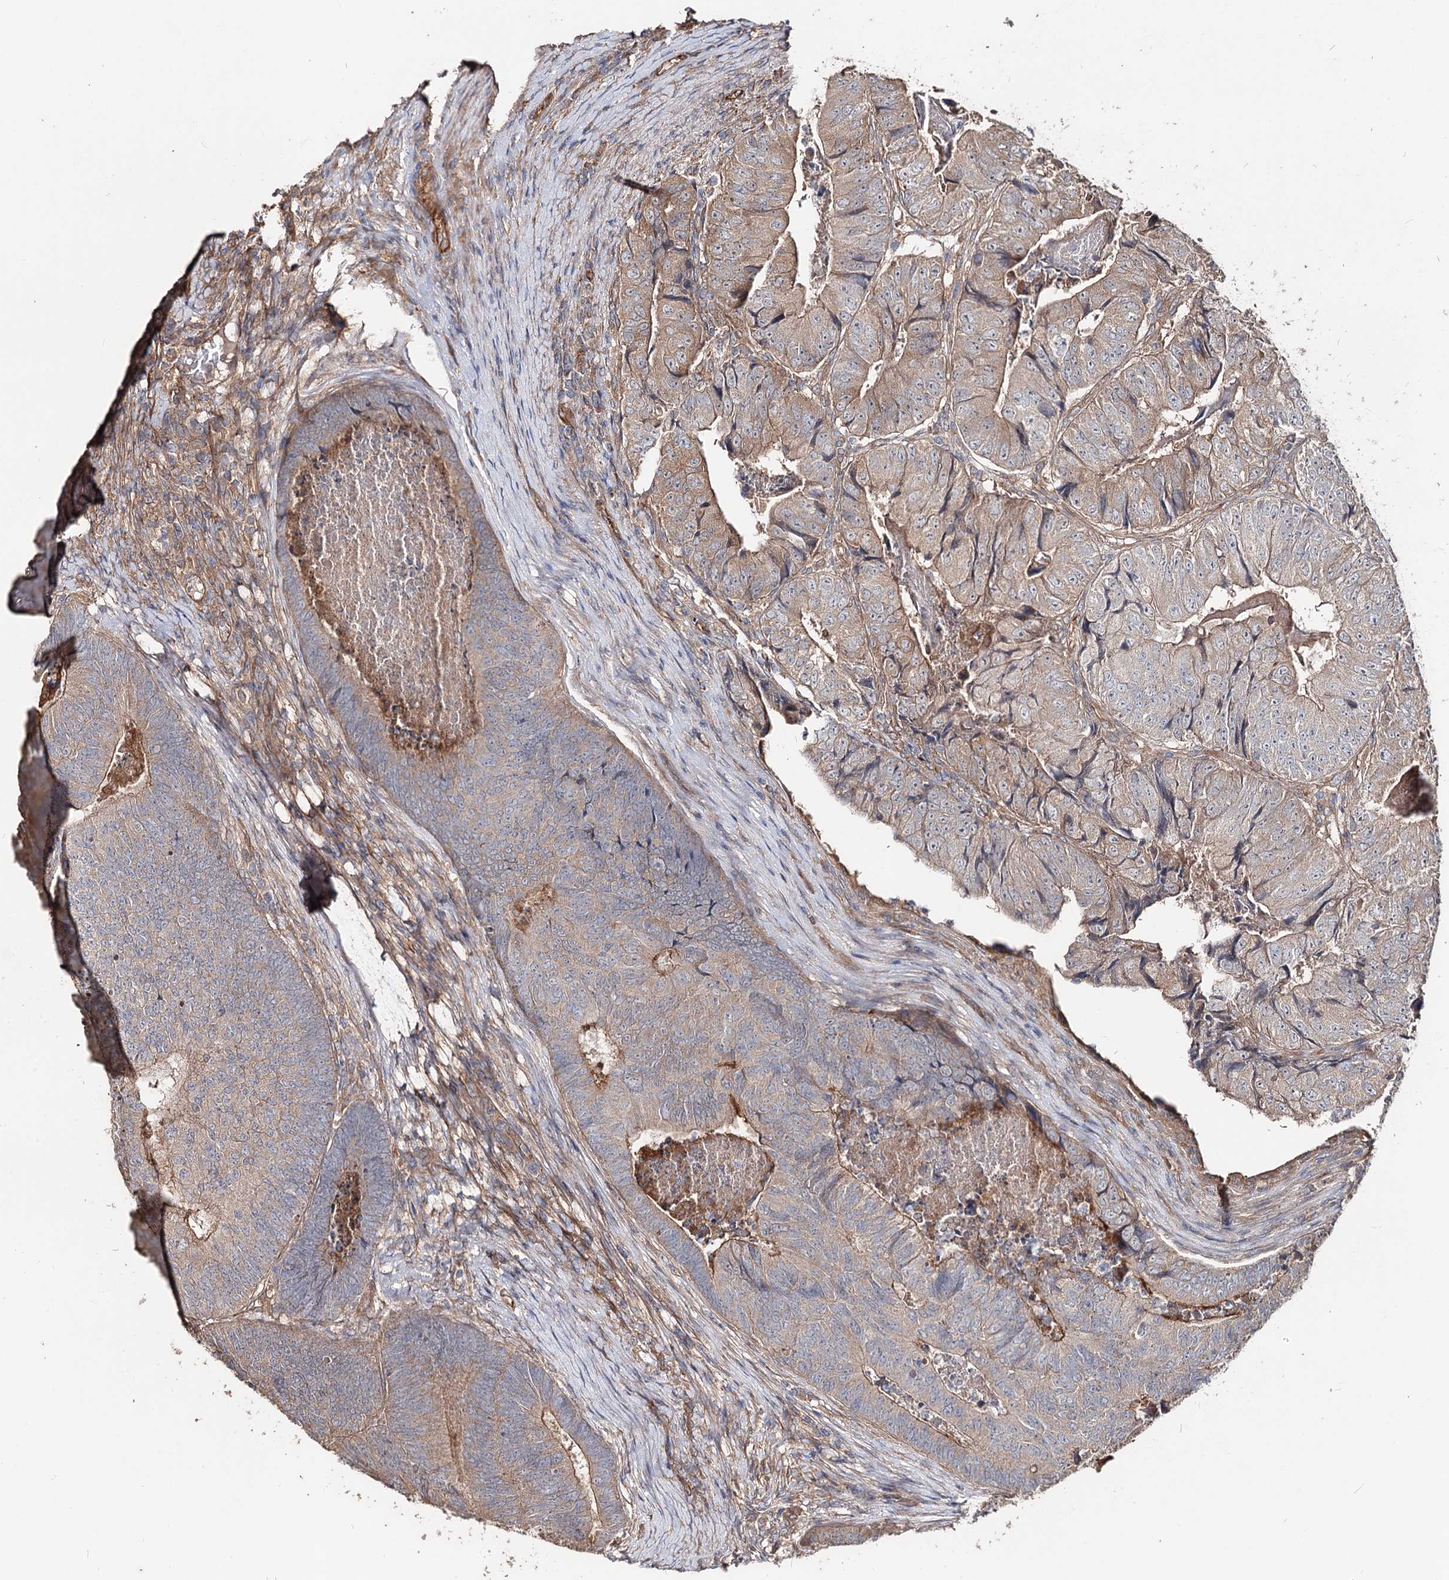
{"staining": {"intensity": "moderate", "quantity": "<25%", "location": "cytoplasmic/membranous"}, "tissue": "colorectal cancer", "cell_type": "Tumor cells", "image_type": "cancer", "snomed": [{"axis": "morphology", "description": "Adenocarcinoma, NOS"}, {"axis": "topography", "description": "Colon"}], "caption": "An image showing moderate cytoplasmic/membranous positivity in approximately <25% of tumor cells in adenocarcinoma (colorectal), as visualized by brown immunohistochemical staining.", "gene": "SPART", "patient": {"sex": "female", "age": 67}}